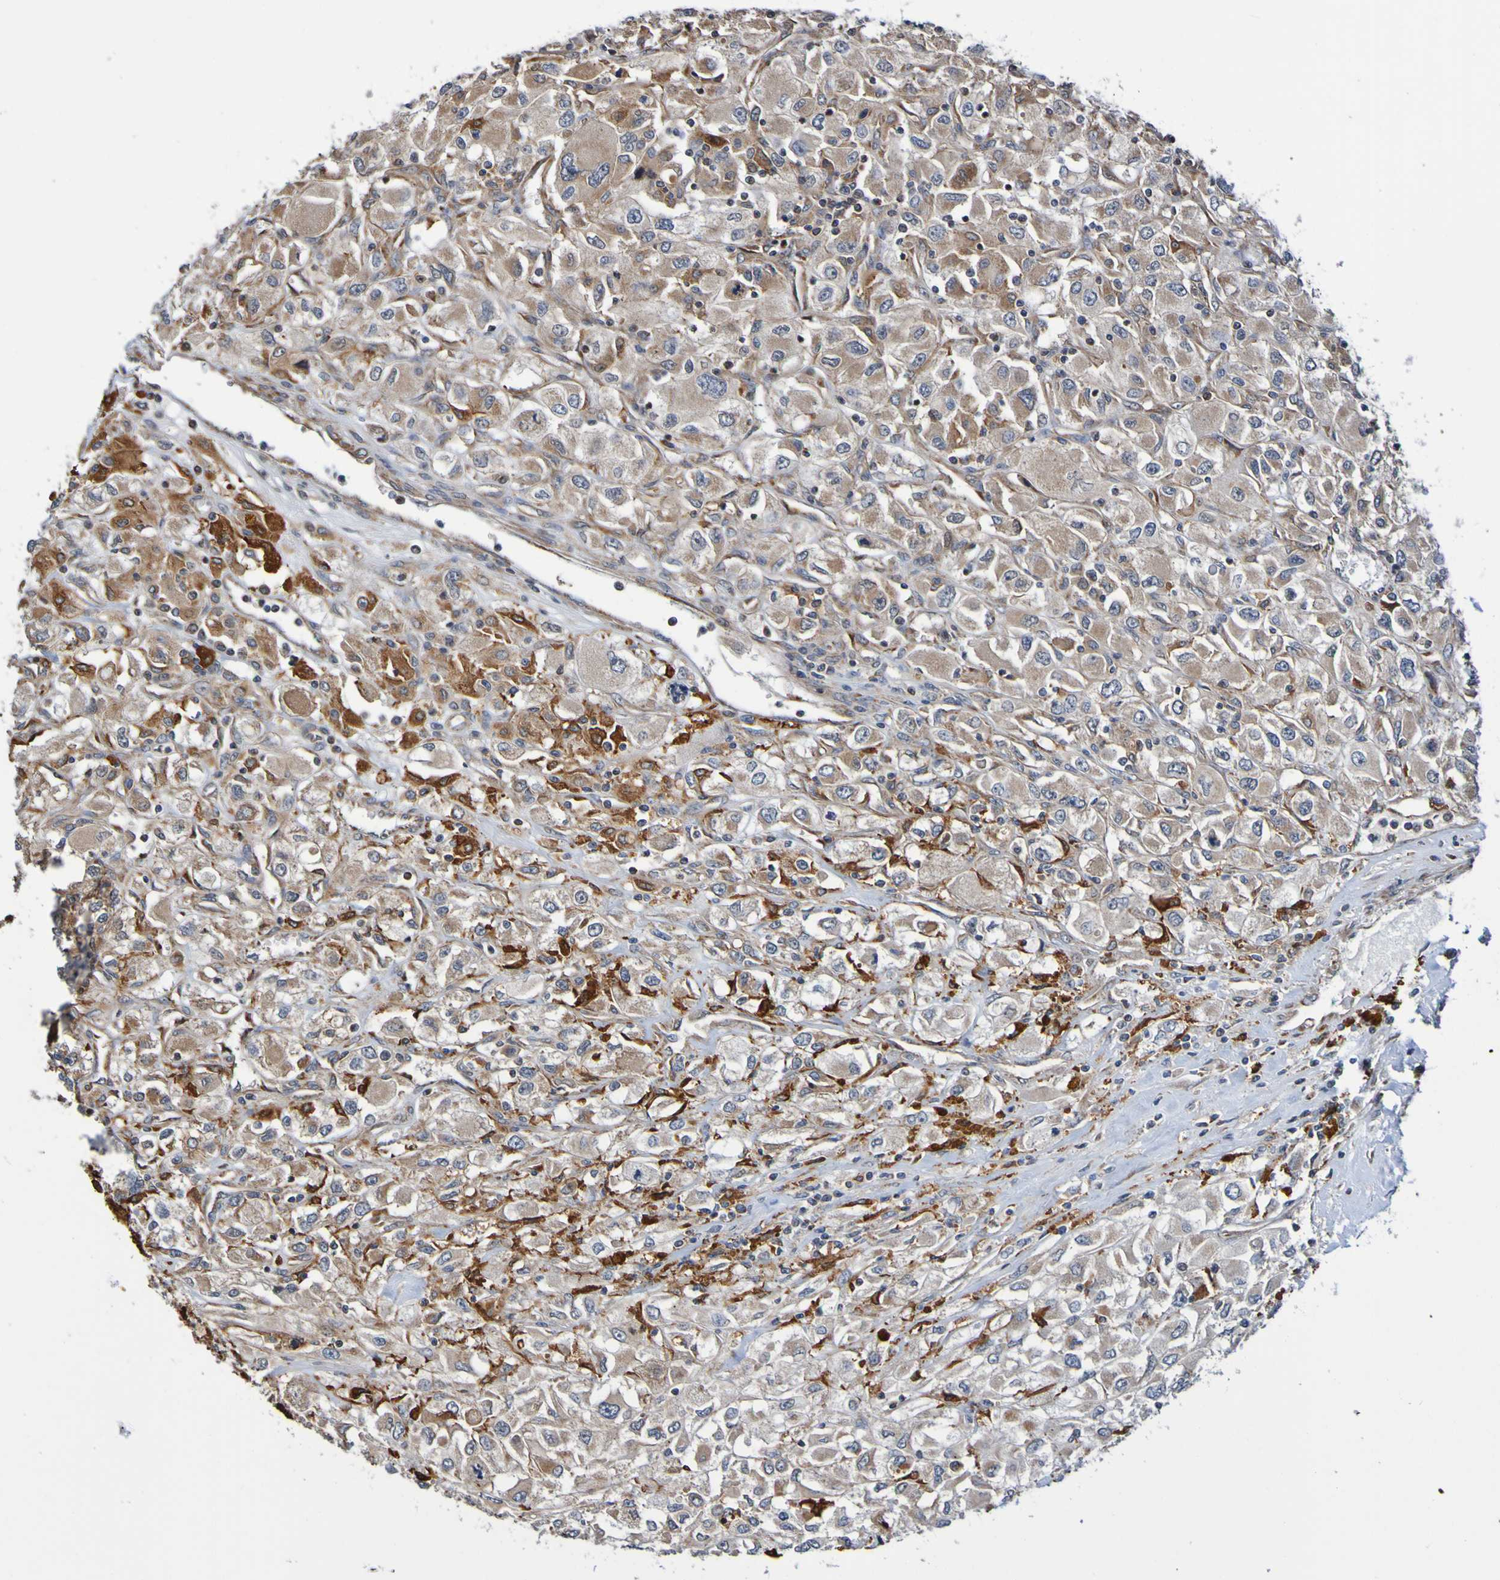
{"staining": {"intensity": "moderate", "quantity": "25%-75%", "location": "cytoplasmic/membranous"}, "tissue": "renal cancer", "cell_type": "Tumor cells", "image_type": "cancer", "snomed": [{"axis": "morphology", "description": "Adenocarcinoma, NOS"}, {"axis": "topography", "description": "Kidney"}], "caption": "Tumor cells show medium levels of moderate cytoplasmic/membranous expression in about 25%-75% of cells in human renal cancer. (DAB (3,3'-diaminobenzidine) = brown stain, brightfield microscopy at high magnification).", "gene": "AXIN1", "patient": {"sex": "female", "age": 52}}